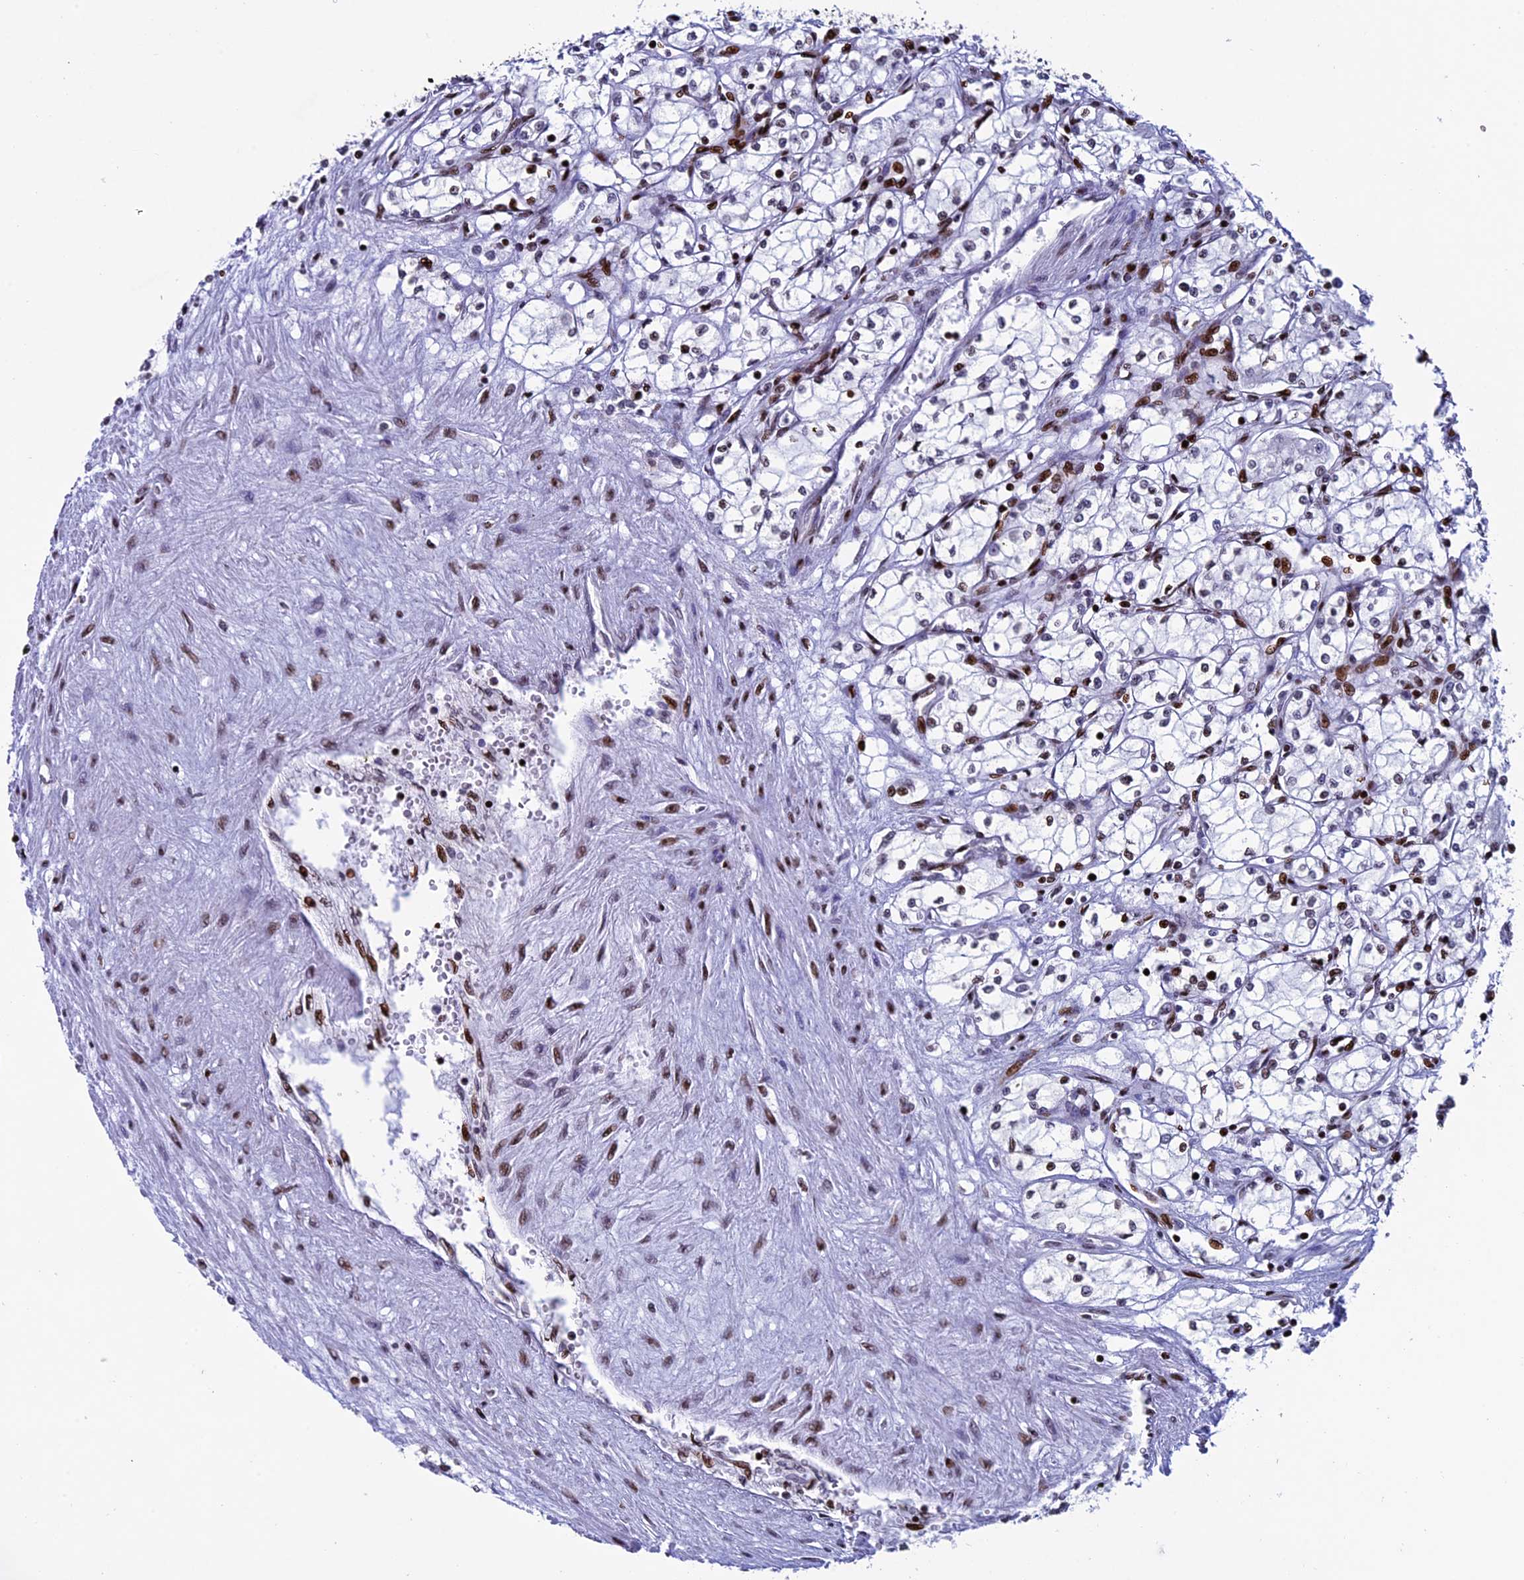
{"staining": {"intensity": "moderate", "quantity": "<25%", "location": "nuclear"}, "tissue": "renal cancer", "cell_type": "Tumor cells", "image_type": "cancer", "snomed": [{"axis": "morphology", "description": "Adenocarcinoma, NOS"}, {"axis": "topography", "description": "Kidney"}], "caption": "This image shows immunohistochemistry staining of human renal cancer, with low moderate nuclear expression in about <25% of tumor cells.", "gene": "BTBD3", "patient": {"sex": "male", "age": 59}}